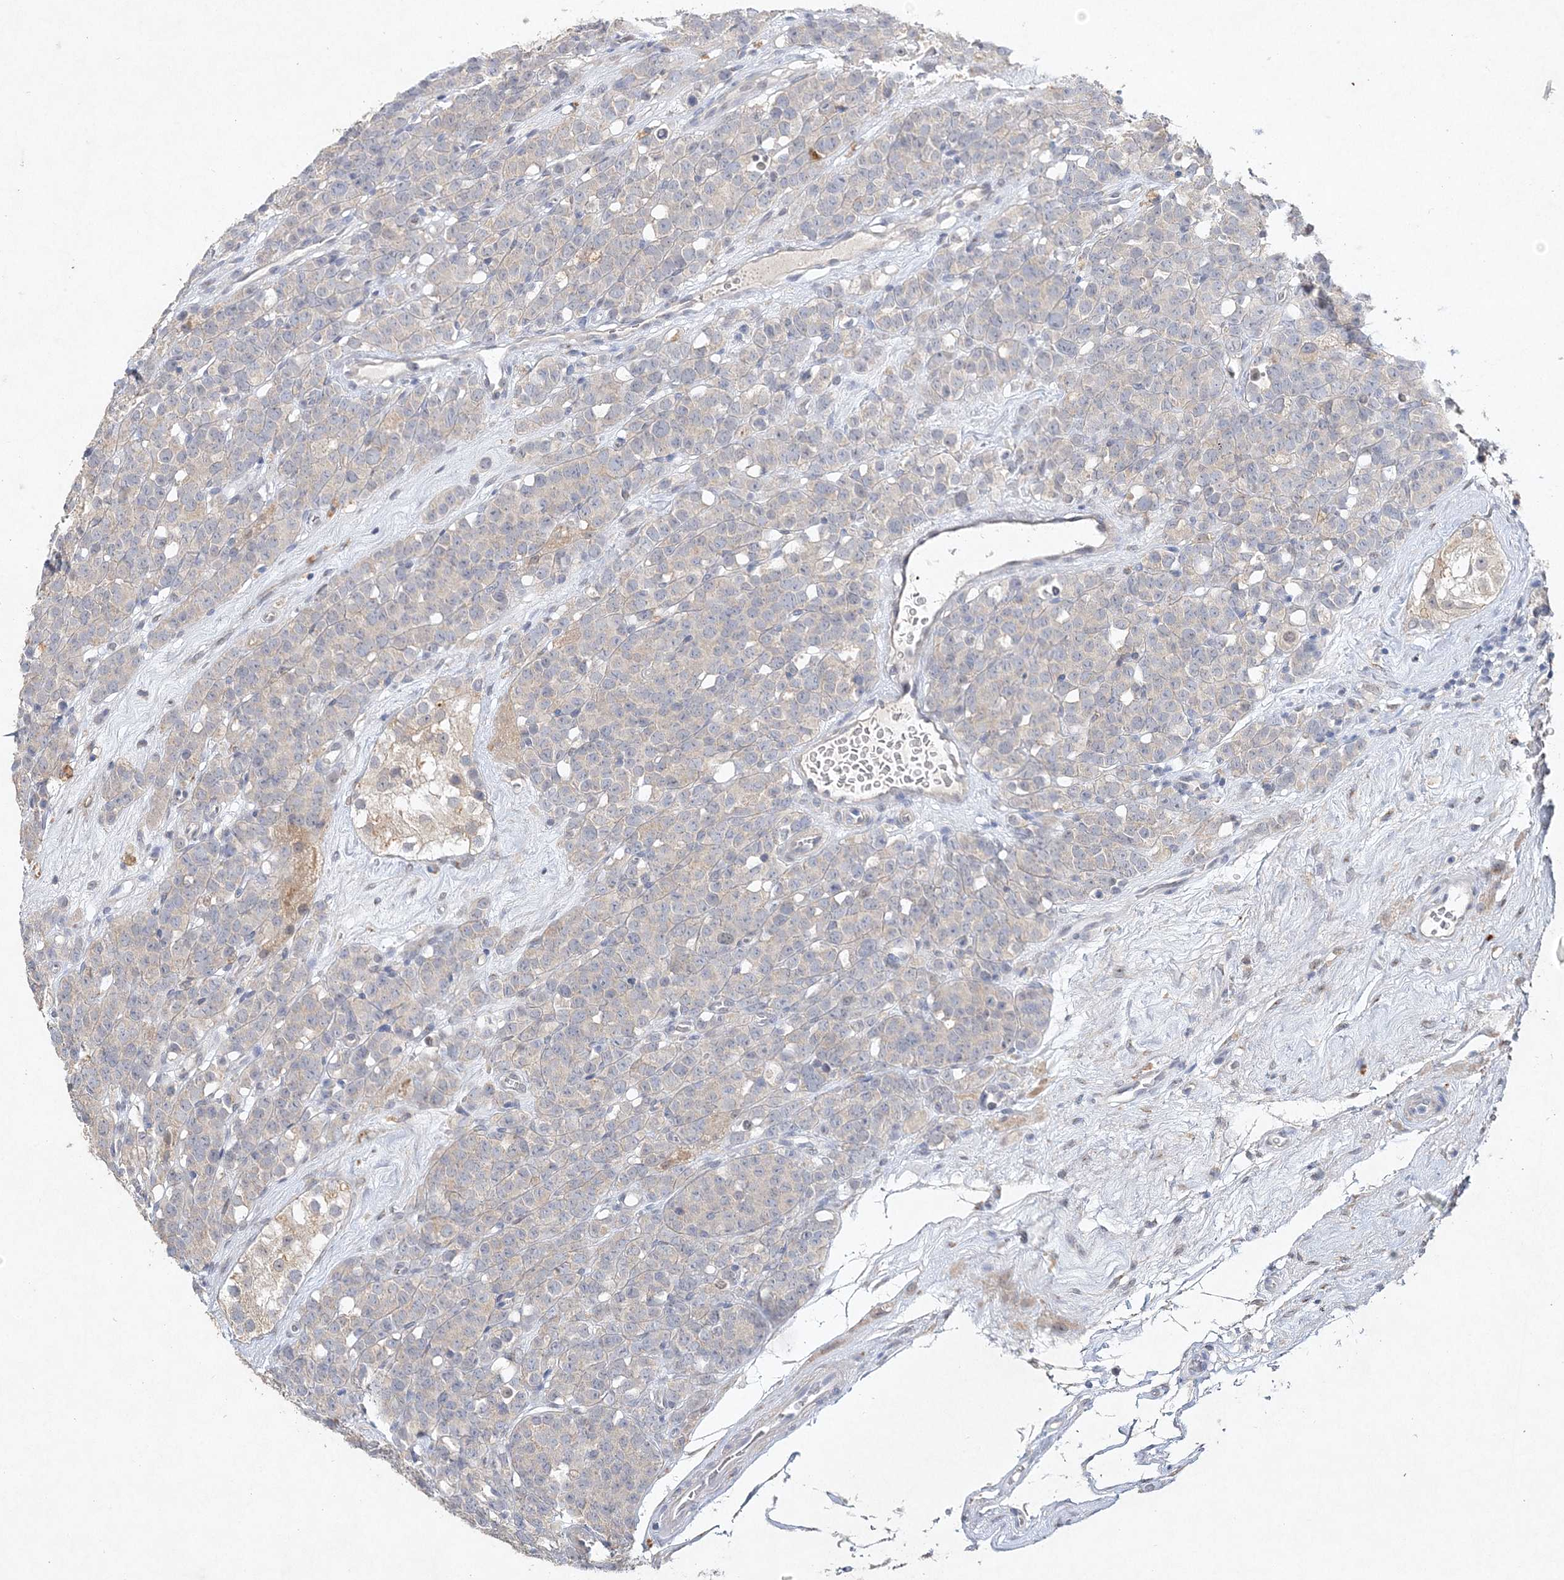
{"staining": {"intensity": "negative", "quantity": "none", "location": "none"}, "tissue": "testis cancer", "cell_type": "Tumor cells", "image_type": "cancer", "snomed": [{"axis": "morphology", "description": "Seminoma, NOS"}, {"axis": "topography", "description": "Testis"}], "caption": "This photomicrograph is of seminoma (testis) stained with IHC to label a protein in brown with the nuclei are counter-stained blue. There is no positivity in tumor cells.", "gene": "MAT2B", "patient": {"sex": "male", "age": 71}}